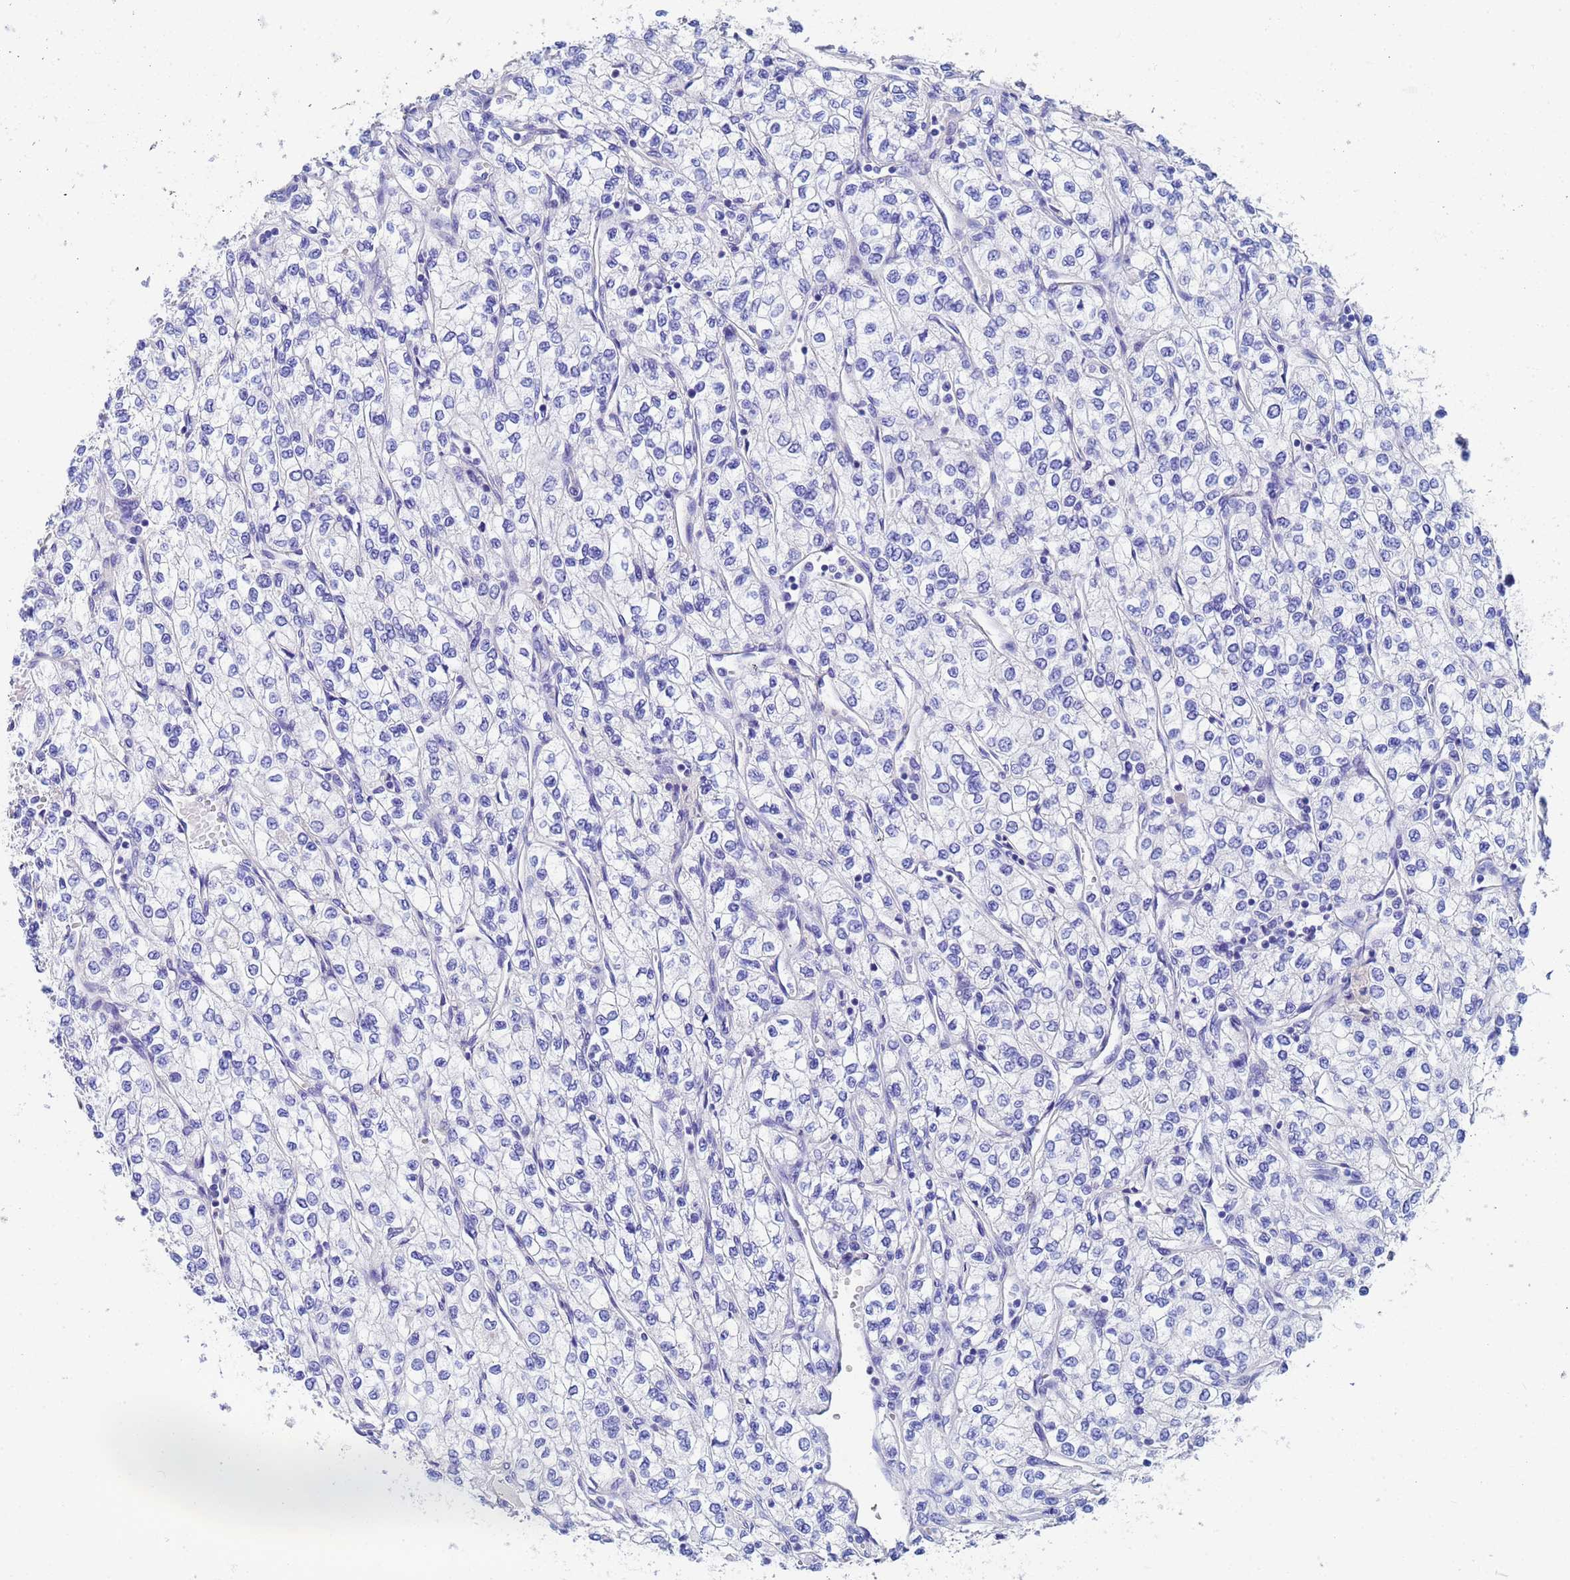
{"staining": {"intensity": "negative", "quantity": "none", "location": "none"}, "tissue": "renal cancer", "cell_type": "Tumor cells", "image_type": "cancer", "snomed": [{"axis": "morphology", "description": "Adenocarcinoma, NOS"}, {"axis": "topography", "description": "Kidney"}], "caption": "A high-resolution image shows IHC staining of adenocarcinoma (renal), which reveals no significant expression in tumor cells.", "gene": "CST4", "patient": {"sex": "male", "age": 80}}